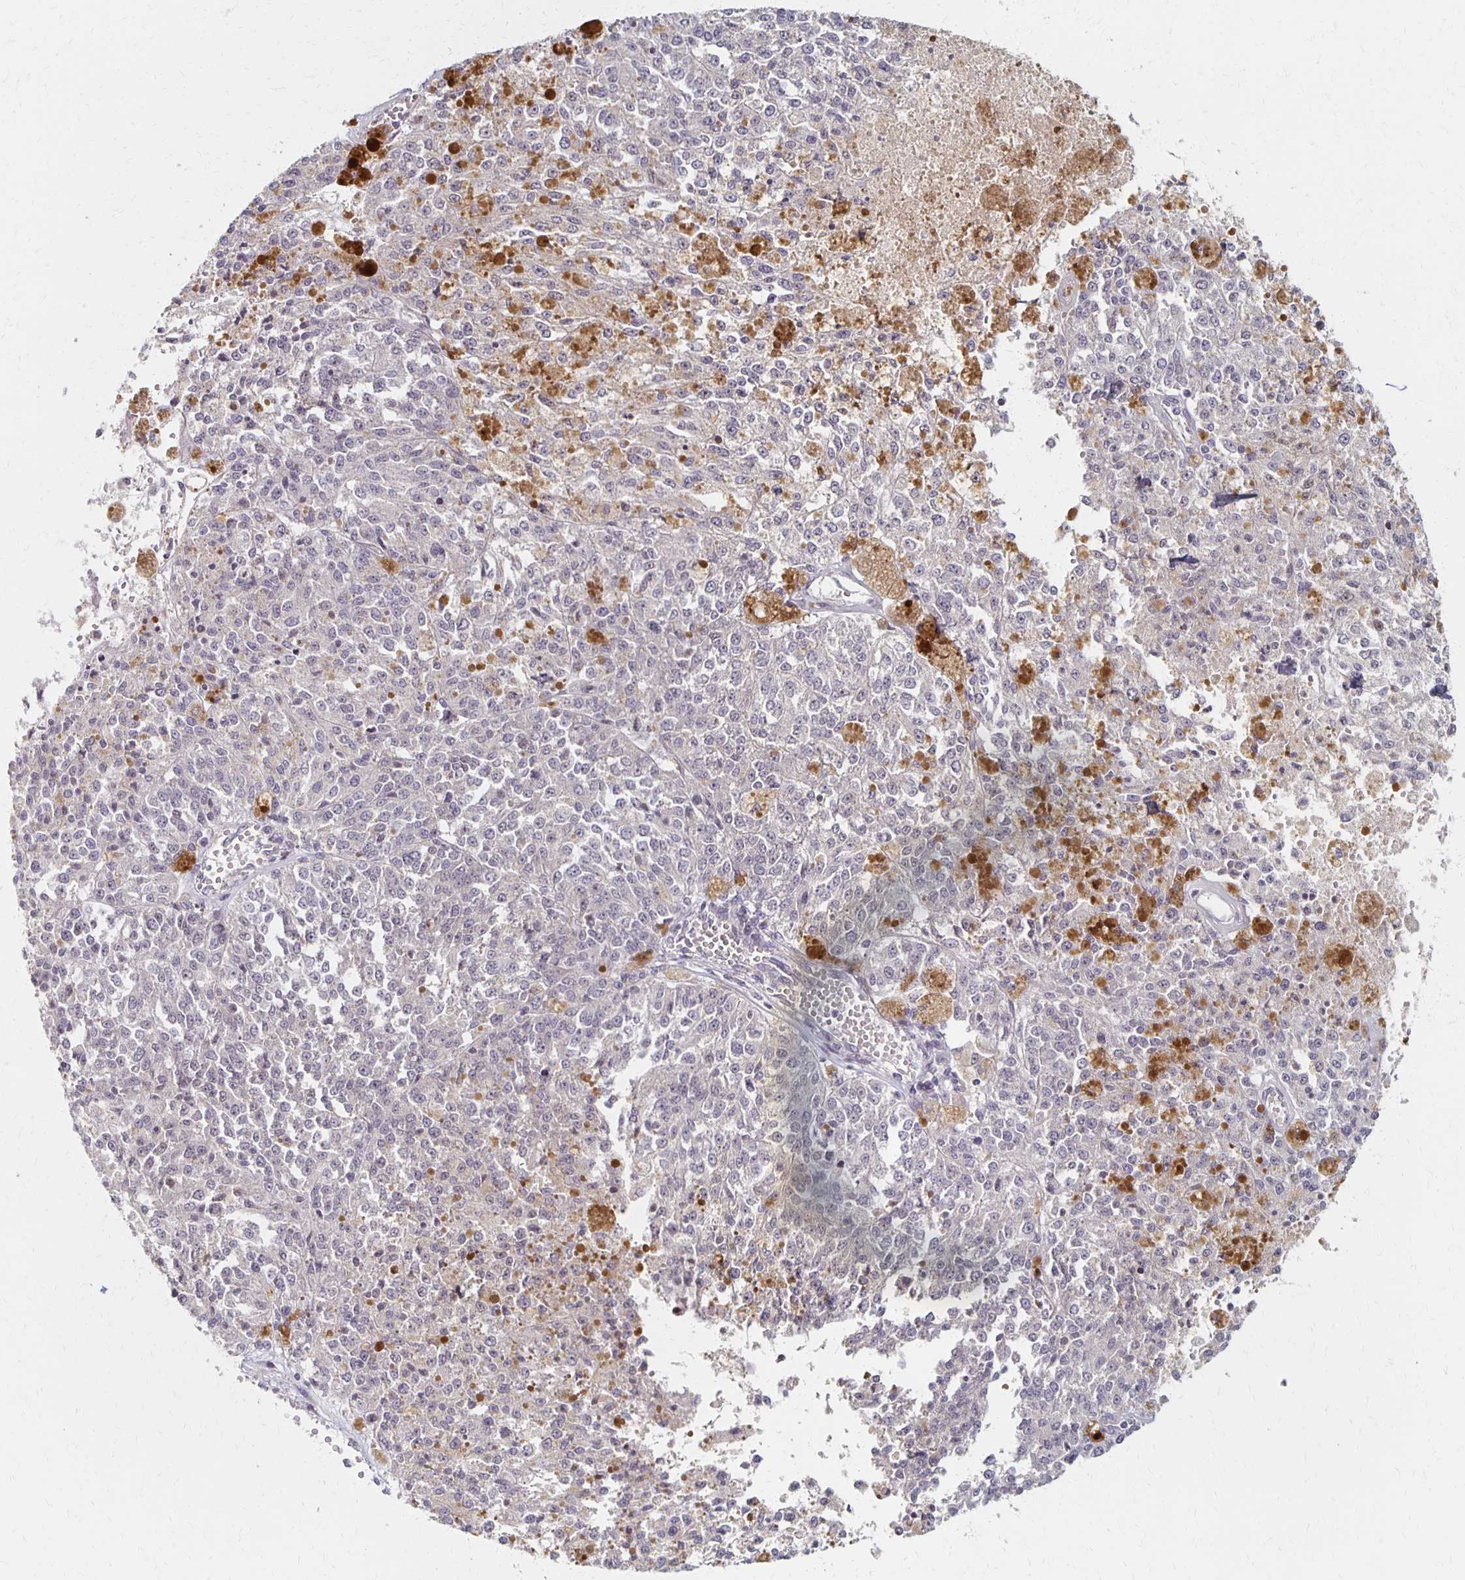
{"staining": {"intensity": "negative", "quantity": "none", "location": "none"}, "tissue": "melanoma", "cell_type": "Tumor cells", "image_type": "cancer", "snomed": [{"axis": "morphology", "description": "Malignant melanoma, Metastatic site"}, {"axis": "topography", "description": "Lymph node"}], "caption": "Tumor cells are negative for protein expression in human melanoma.", "gene": "PRKCB", "patient": {"sex": "female", "age": 64}}